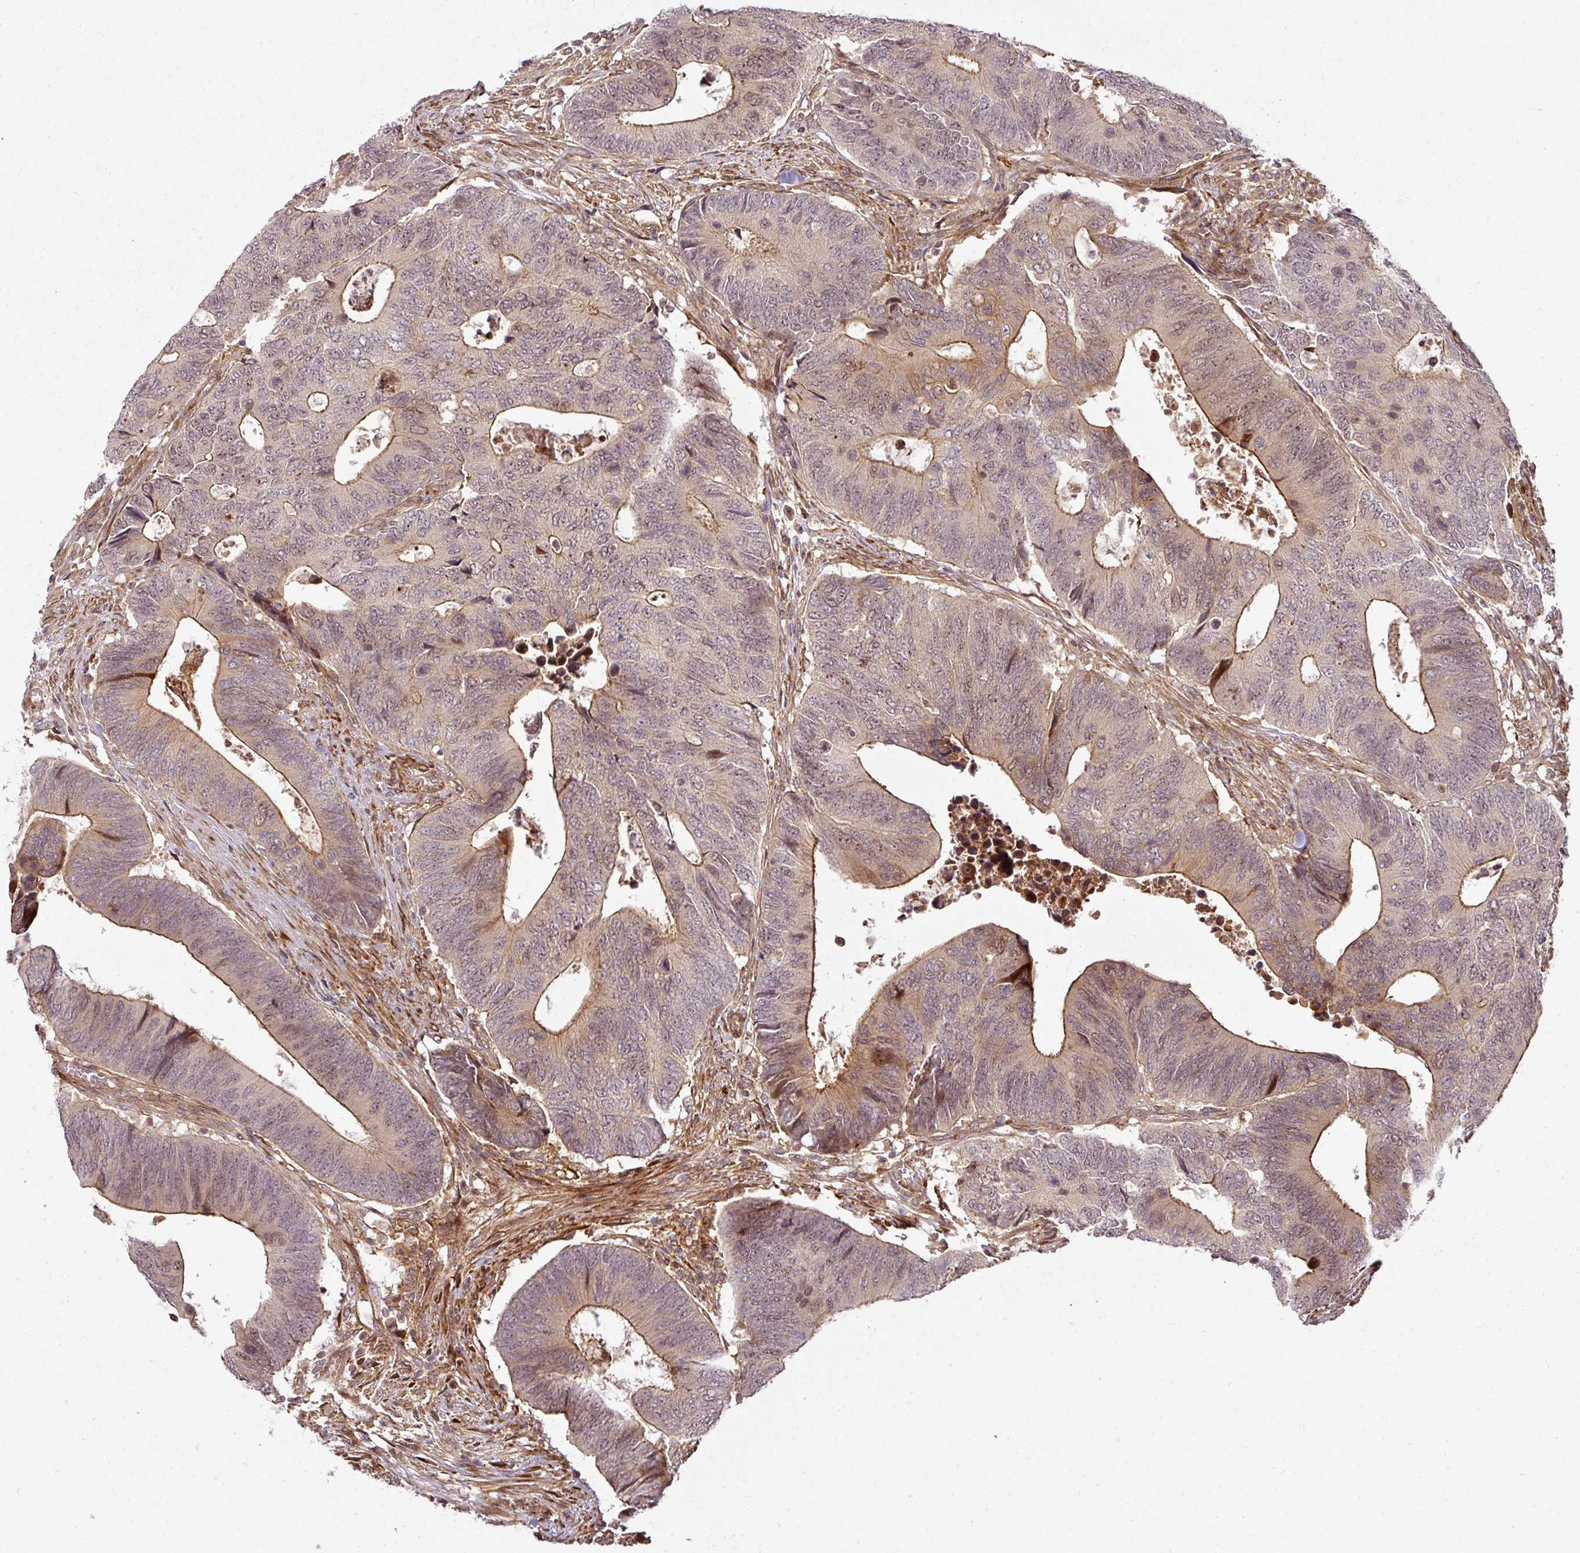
{"staining": {"intensity": "moderate", "quantity": ">75%", "location": "cytoplasmic/membranous,nuclear"}, "tissue": "colorectal cancer", "cell_type": "Tumor cells", "image_type": "cancer", "snomed": [{"axis": "morphology", "description": "Adenocarcinoma, NOS"}, {"axis": "topography", "description": "Colon"}], "caption": "High-power microscopy captured an immunohistochemistry (IHC) histopathology image of adenocarcinoma (colorectal), revealing moderate cytoplasmic/membranous and nuclear positivity in approximately >75% of tumor cells. (IHC, brightfield microscopy, high magnification).", "gene": "ATAT1", "patient": {"sex": "male", "age": 87}}